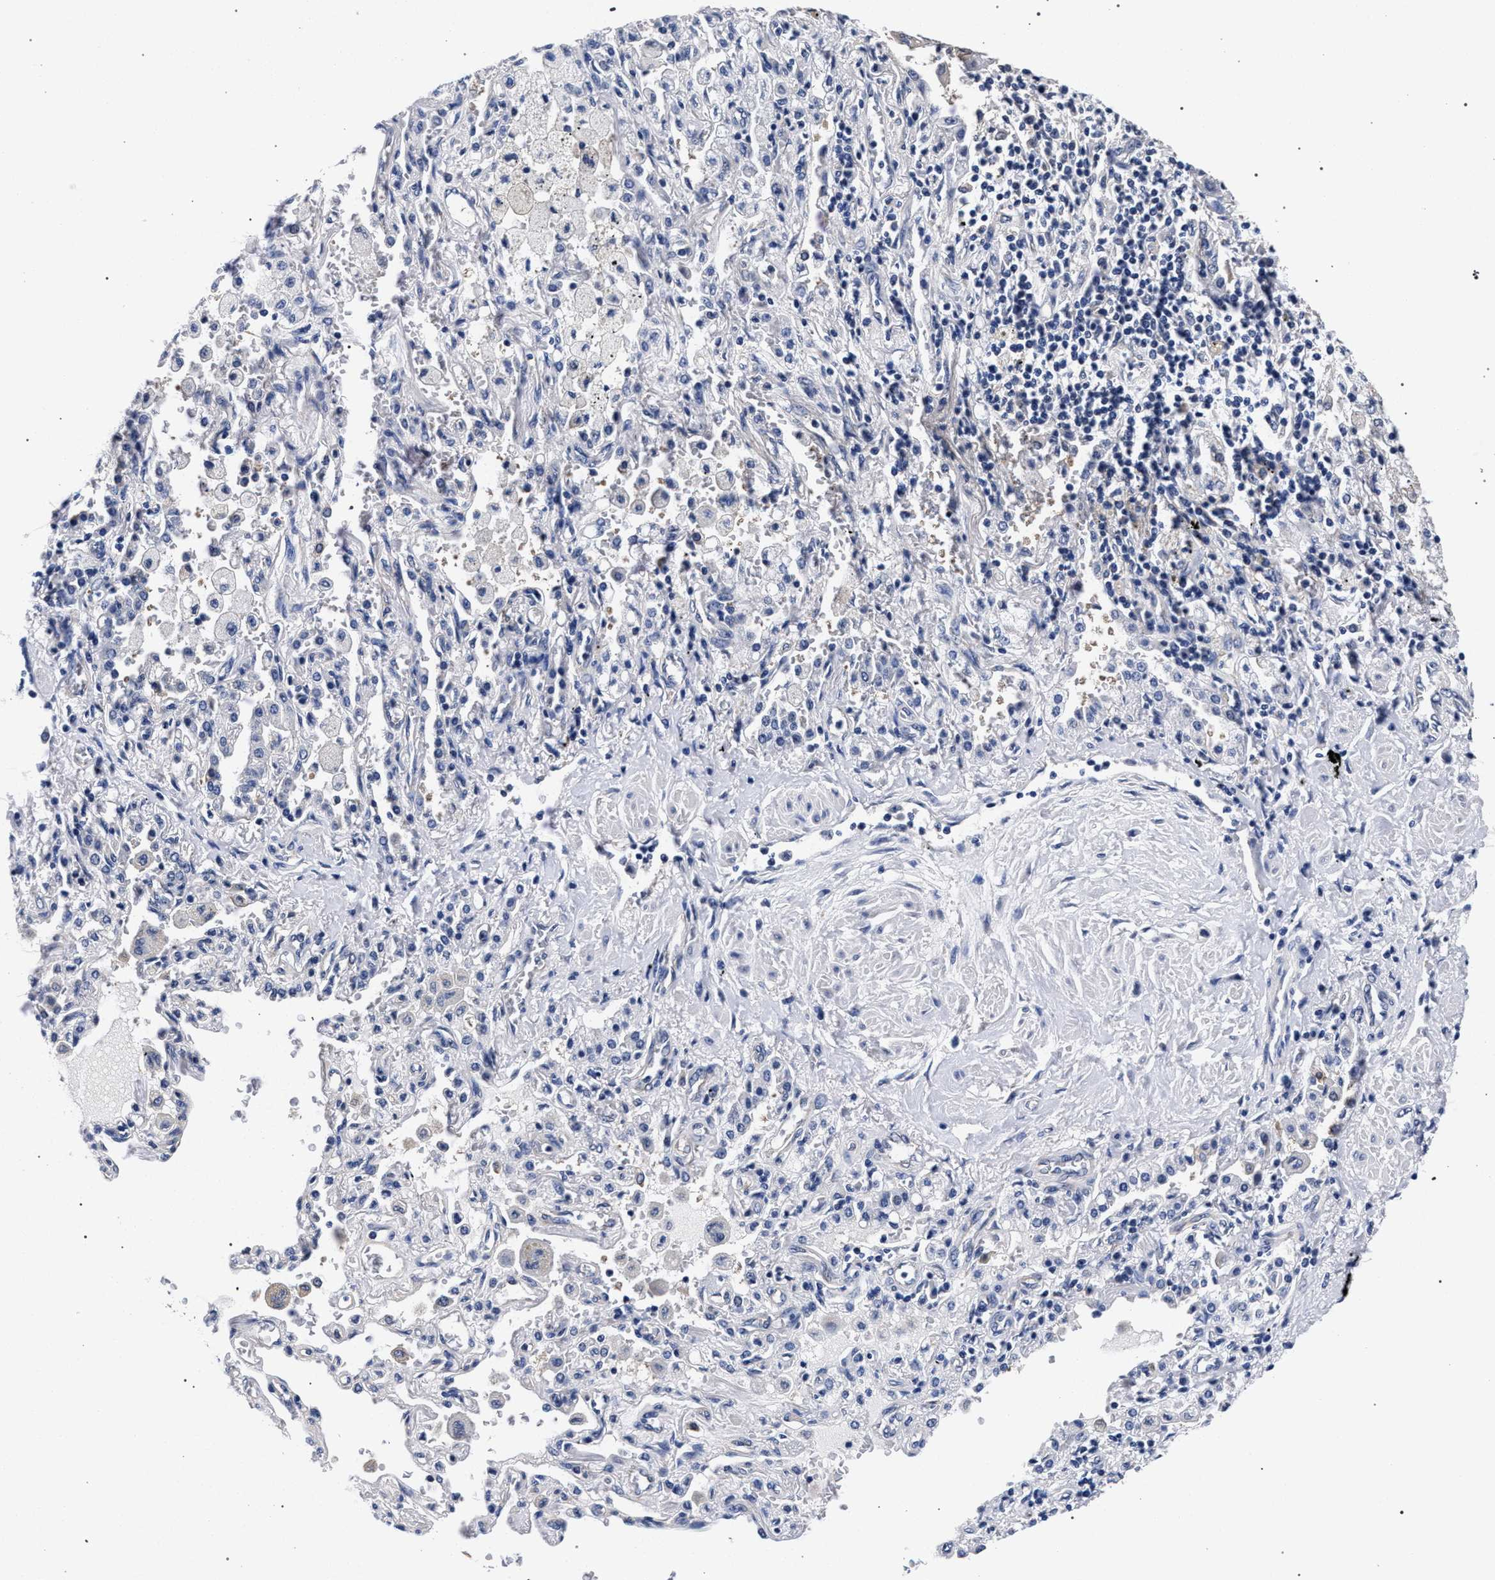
{"staining": {"intensity": "negative", "quantity": "none", "location": "none"}, "tissue": "lung cancer", "cell_type": "Tumor cells", "image_type": "cancer", "snomed": [{"axis": "morphology", "description": "Adenocarcinoma, NOS"}, {"axis": "topography", "description": "Lung"}], "caption": "An immunohistochemistry image of lung adenocarcinoma is shown. There is no staining in tumor cells of lung adenocarcinoma.", "gene": "RBM33", "patient": {"sex": "female", "age": 65}}